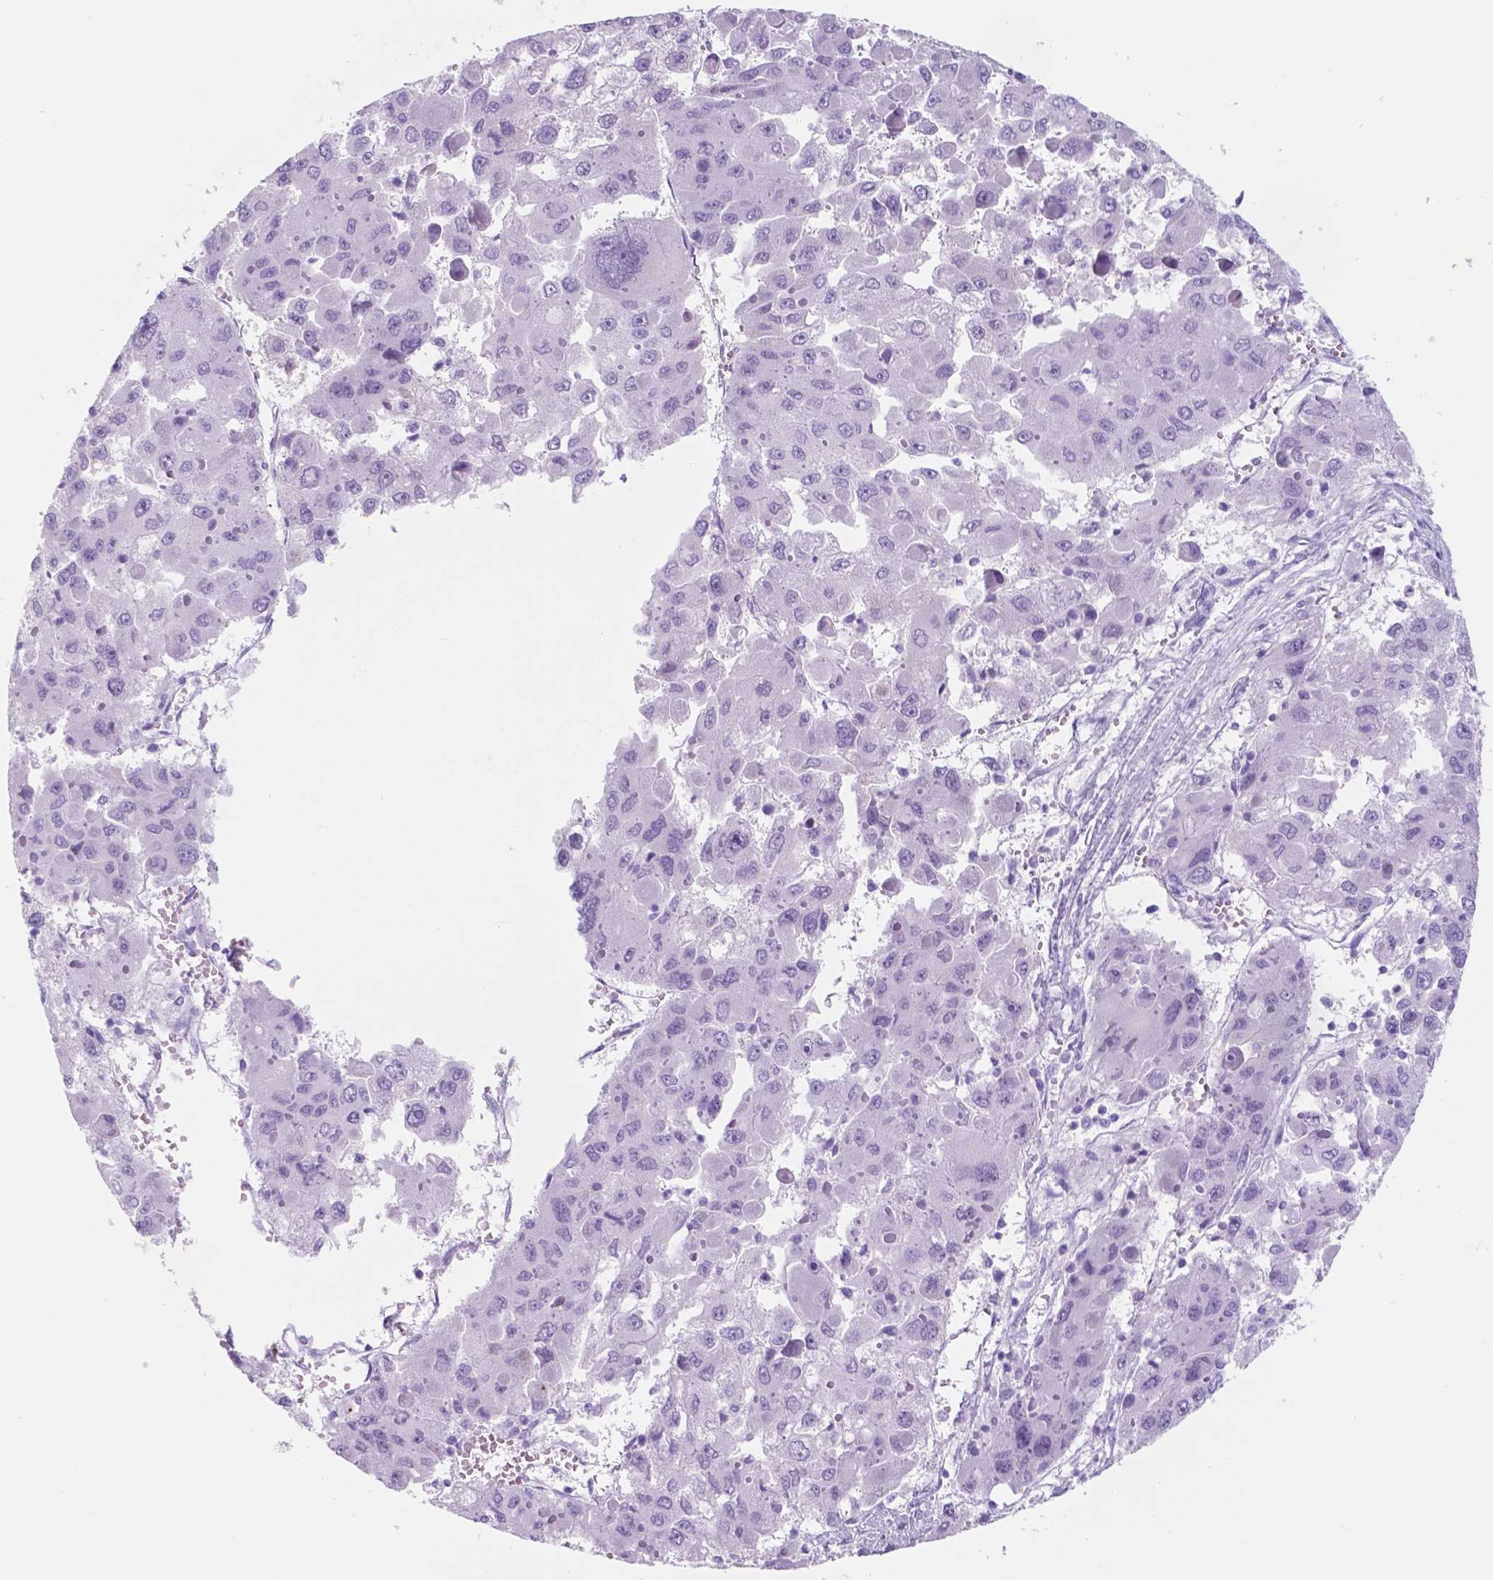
{"staining": {"intensity": "negative", "quantity": "none", "location": "none"}, "tissue": "liver cancer", "cell_type": "Tumor cells", "image_type": "cancer", "snomed": [{"axis": "morphology", "description": "Carcinoma, Hepatocellular, NOS"}, {"axis": "topography", "description": "Liver"}], "caption": "The image reveals no significant positivity in tumor cells of liver cancer. Brightfield microscopy of IHC stained with DAB (3,3'-diaminobenzidine) (brown) and hematoxylin (blue), captured at high magnification.", "gene": "CUZD1", "patient": {"sex": "female", "age": 41}}